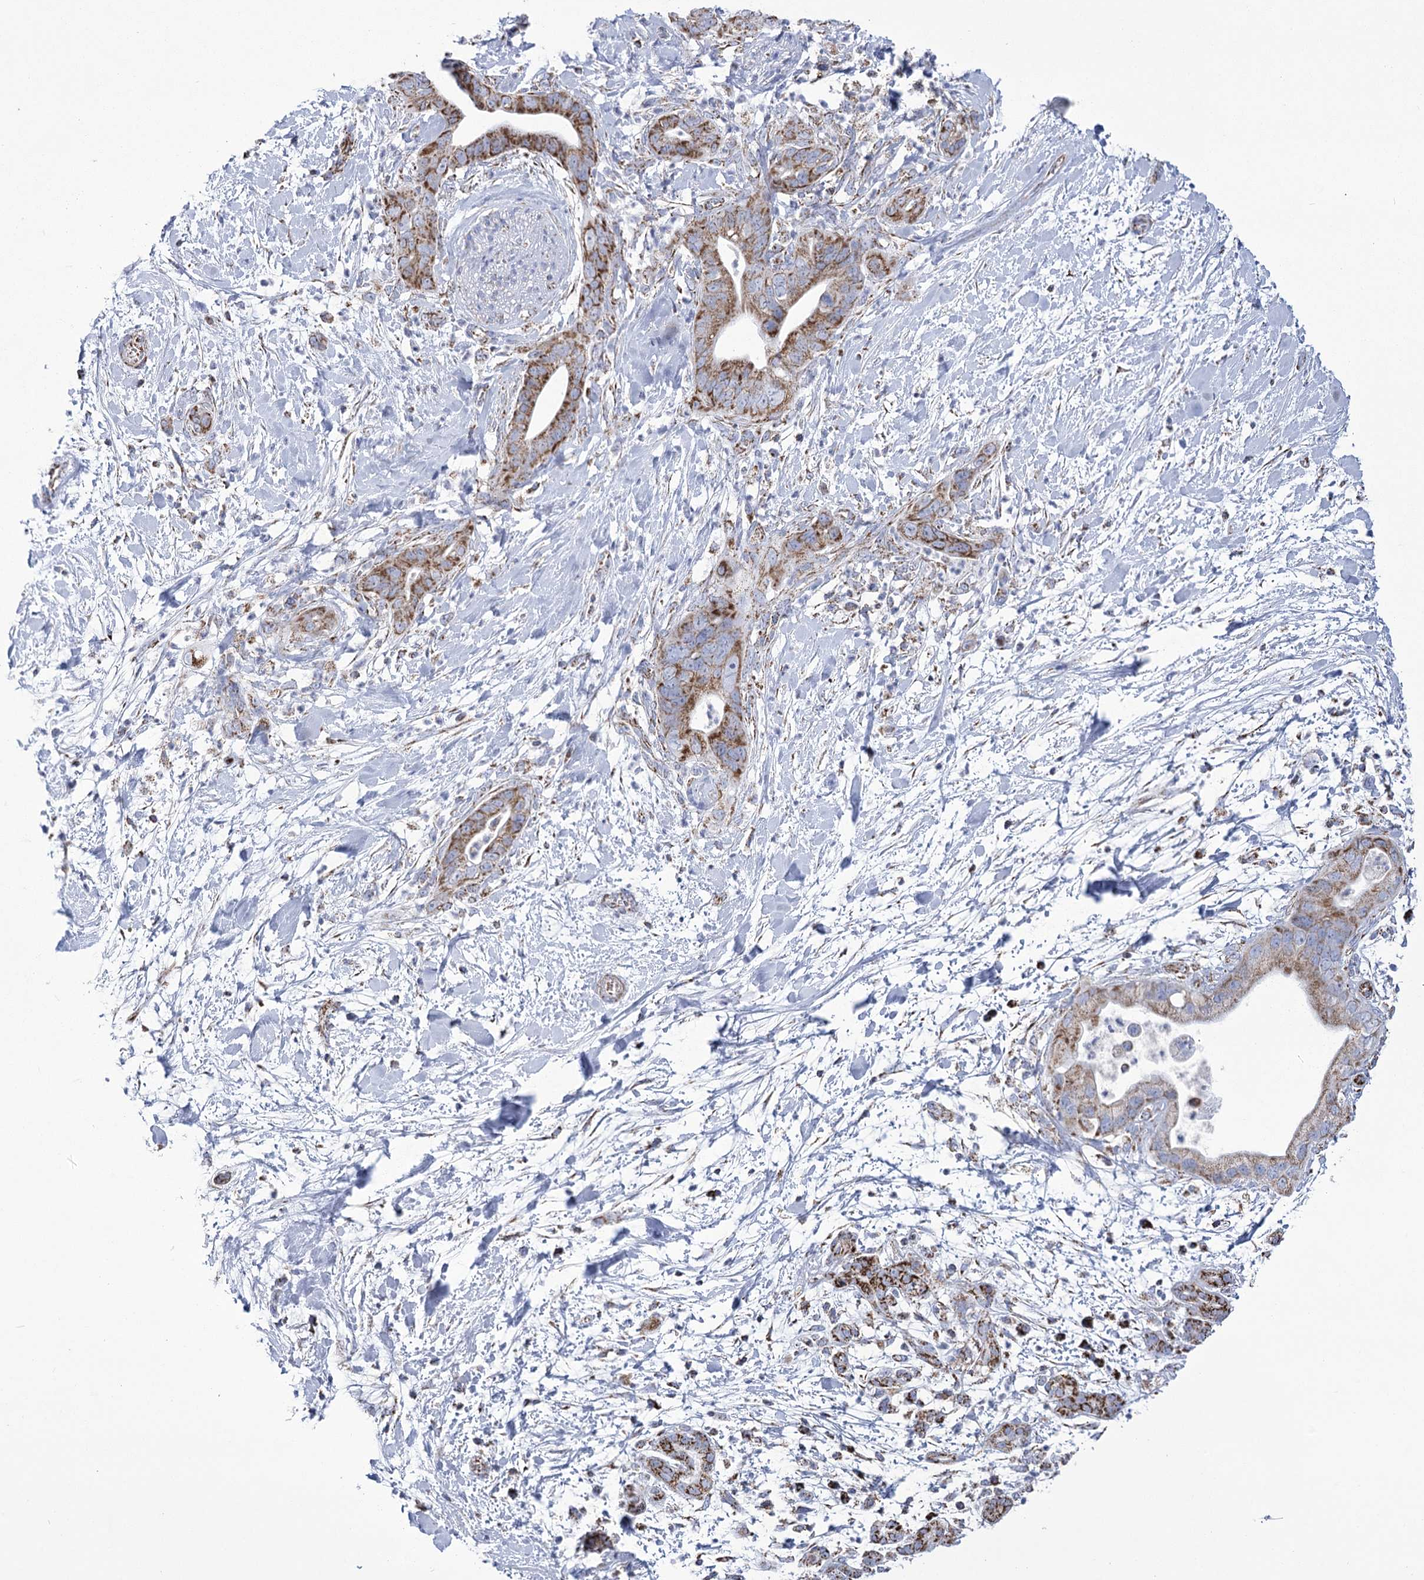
{"staining": {"intensity": "strong", "quantity": ">75%", "location": "cytoplasmic/membranous"}, "tissue": "pancreatic cancer", "cell_type": "Tumor cells", "image_type": "cancer", "snomed": [{"axis": "morphology", "description": "Adenocarcinoma, NOS"}, {"axis": "topography", "description": "Pancreas"}], "caption": "A high amount of strong cytoplasmic/membranous positivity is appreciated in approximately >75% of tumor cells in pancreatic cancer (adenocarcinoma) tissue.", "gene": "PDHB", "patient": {"sex": "female", "age": 78}}